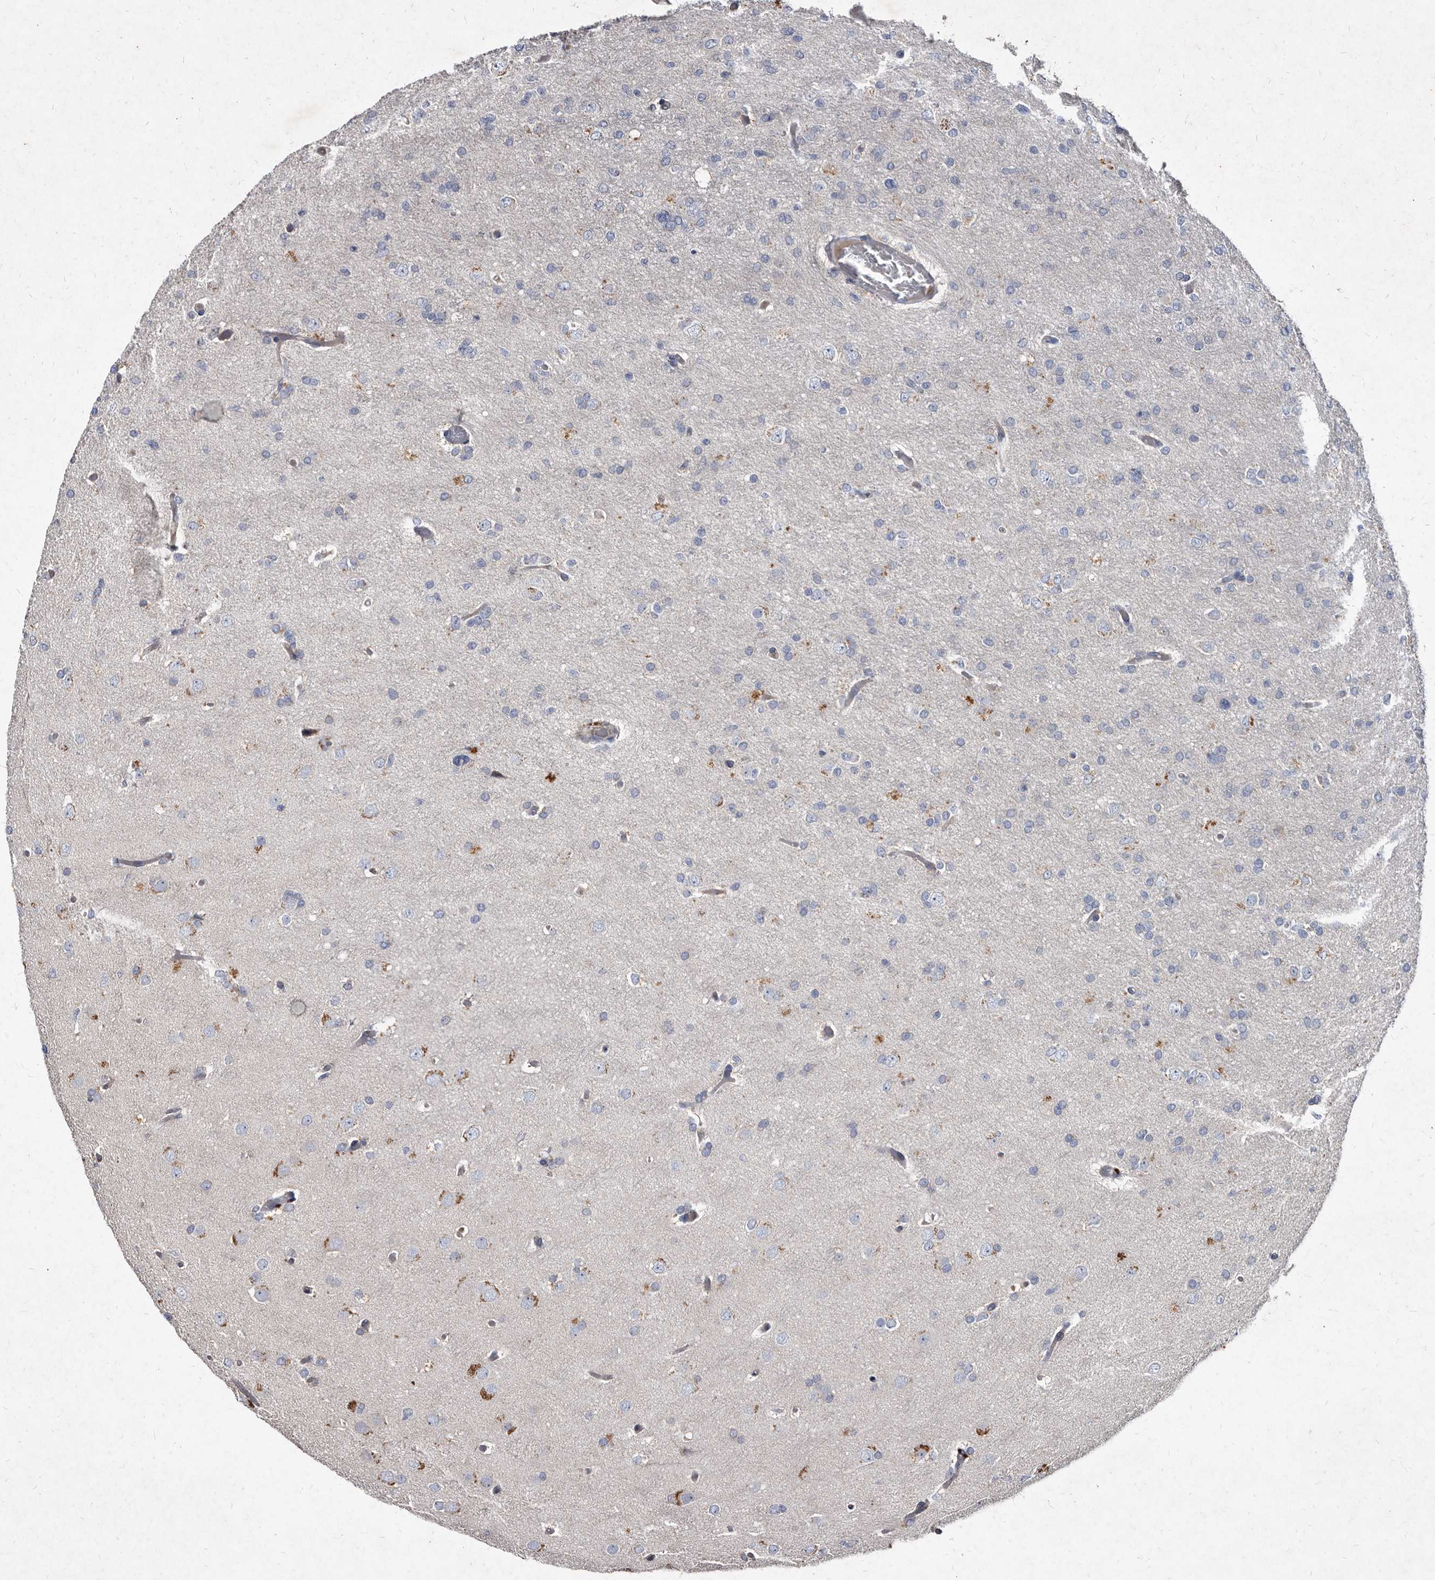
{"staining": {"intensity": "negative", "quantity": "none", "location": "none"}, "tissue": "glioma", "cell_type": "Tumor cells", "image_type": "cancer", "snomed": [{"axis": "morphology", "description": "Glioma, malignant, High grade"}, {"axis": "topography", "description": "Cerebral cortex"}], "caption": "Image shows no significant protein staining in tumor cells of glioma.", "gene": "YPEL3", "patient": {"sex": "female", "age": 36}}